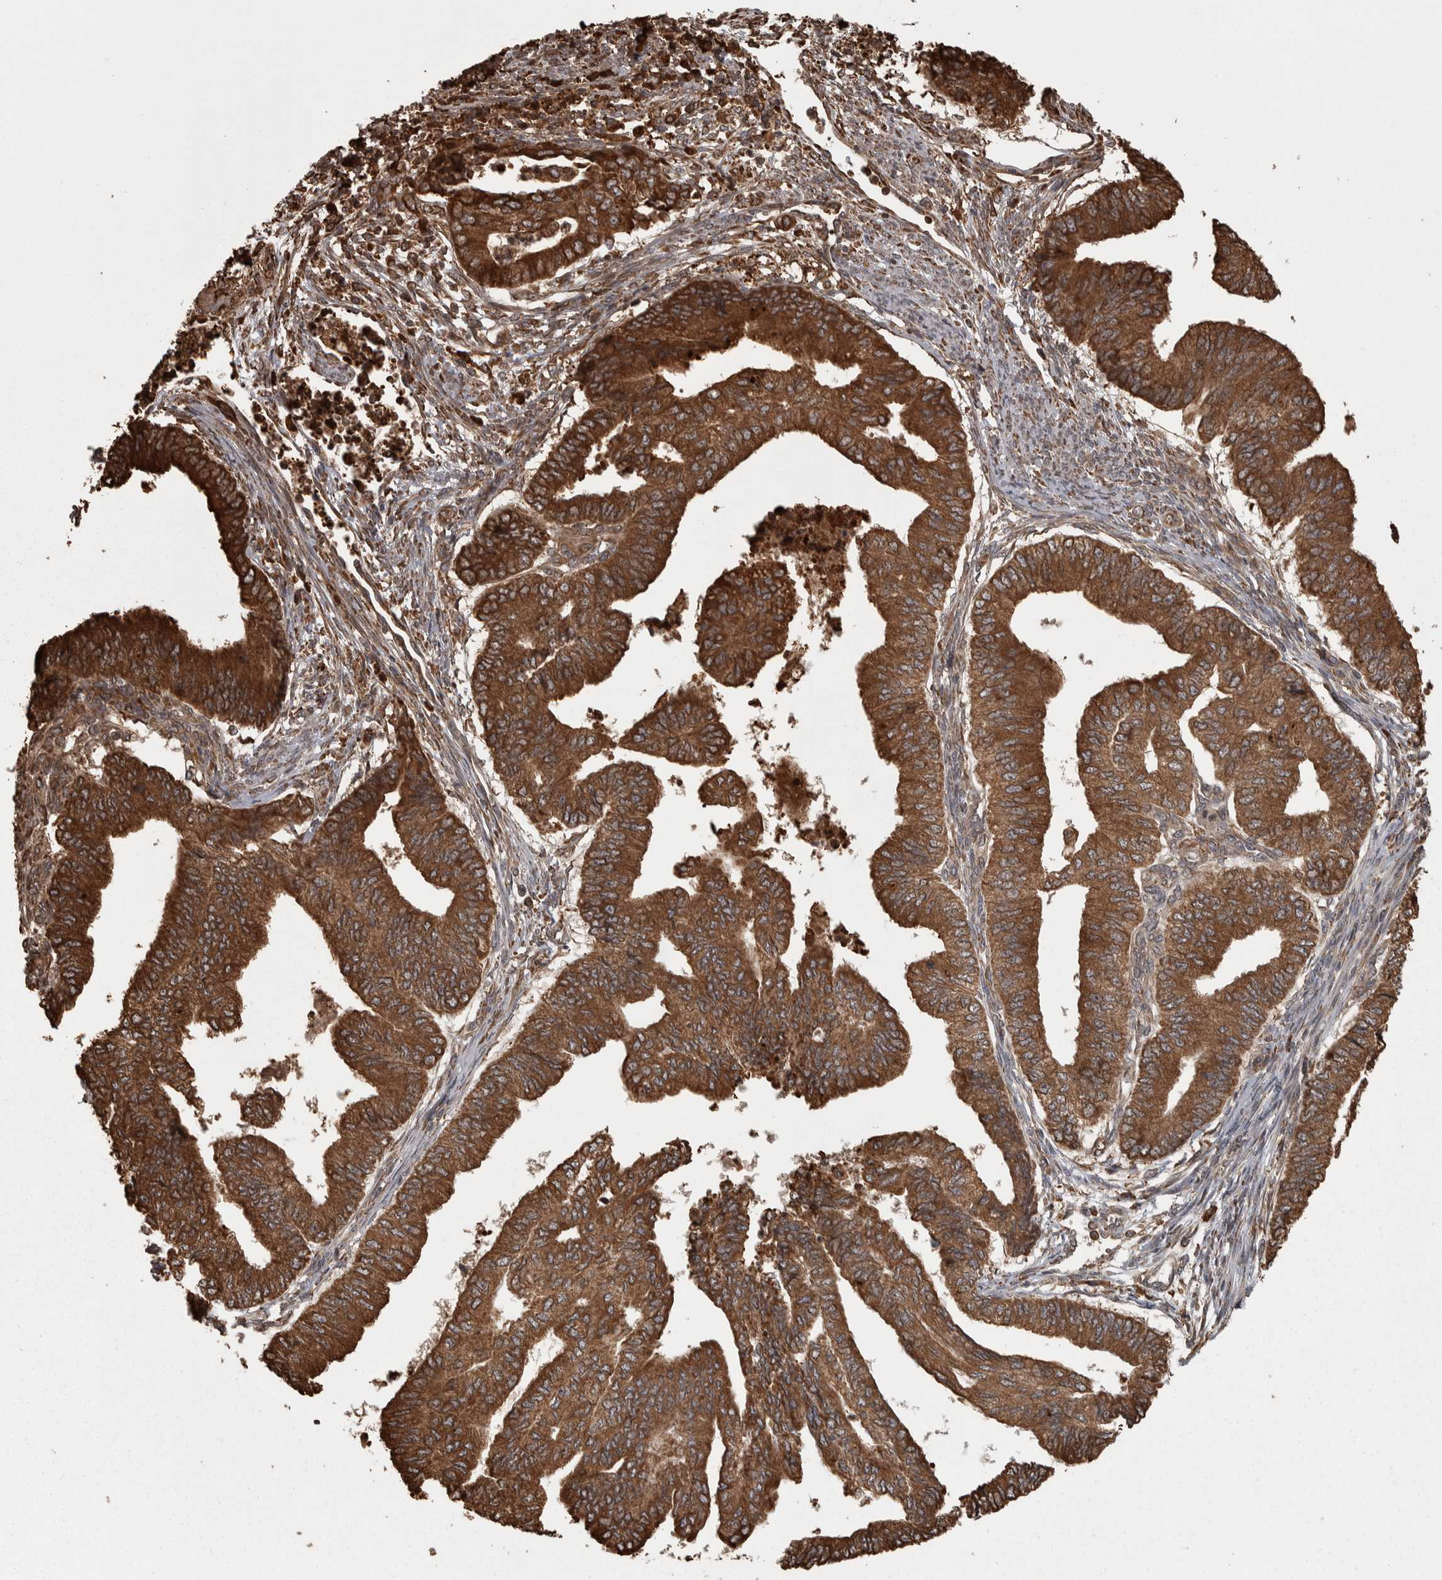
{"staining": {"intensity": "strong", "quantity": ">75%", "location": "cytoplasmic/membranous"}, "tissue": "endometrial cancer", "cell_type": "Tumor cells", "image_type": "cancer", "snomed": [{"axis": "morphology", "description": "Polyp, NOS"}, {"axis": "morphology", "description": "Adenocarcinoma, NOS"}, {"axis": "morphology", "description": "Adenoma, NOS"}, {"axis": "topography", "description": "Endometrium"}], "caption": "This histopathology image reveals immunohistochemistry (IHC) staining of endometrial adenocarcinoma, with high strong cytoplasmic/membranous expression in about >75% of tumor cells.", "gene": "AGBL3", "patient": {"sex": "female", "age": 79}}